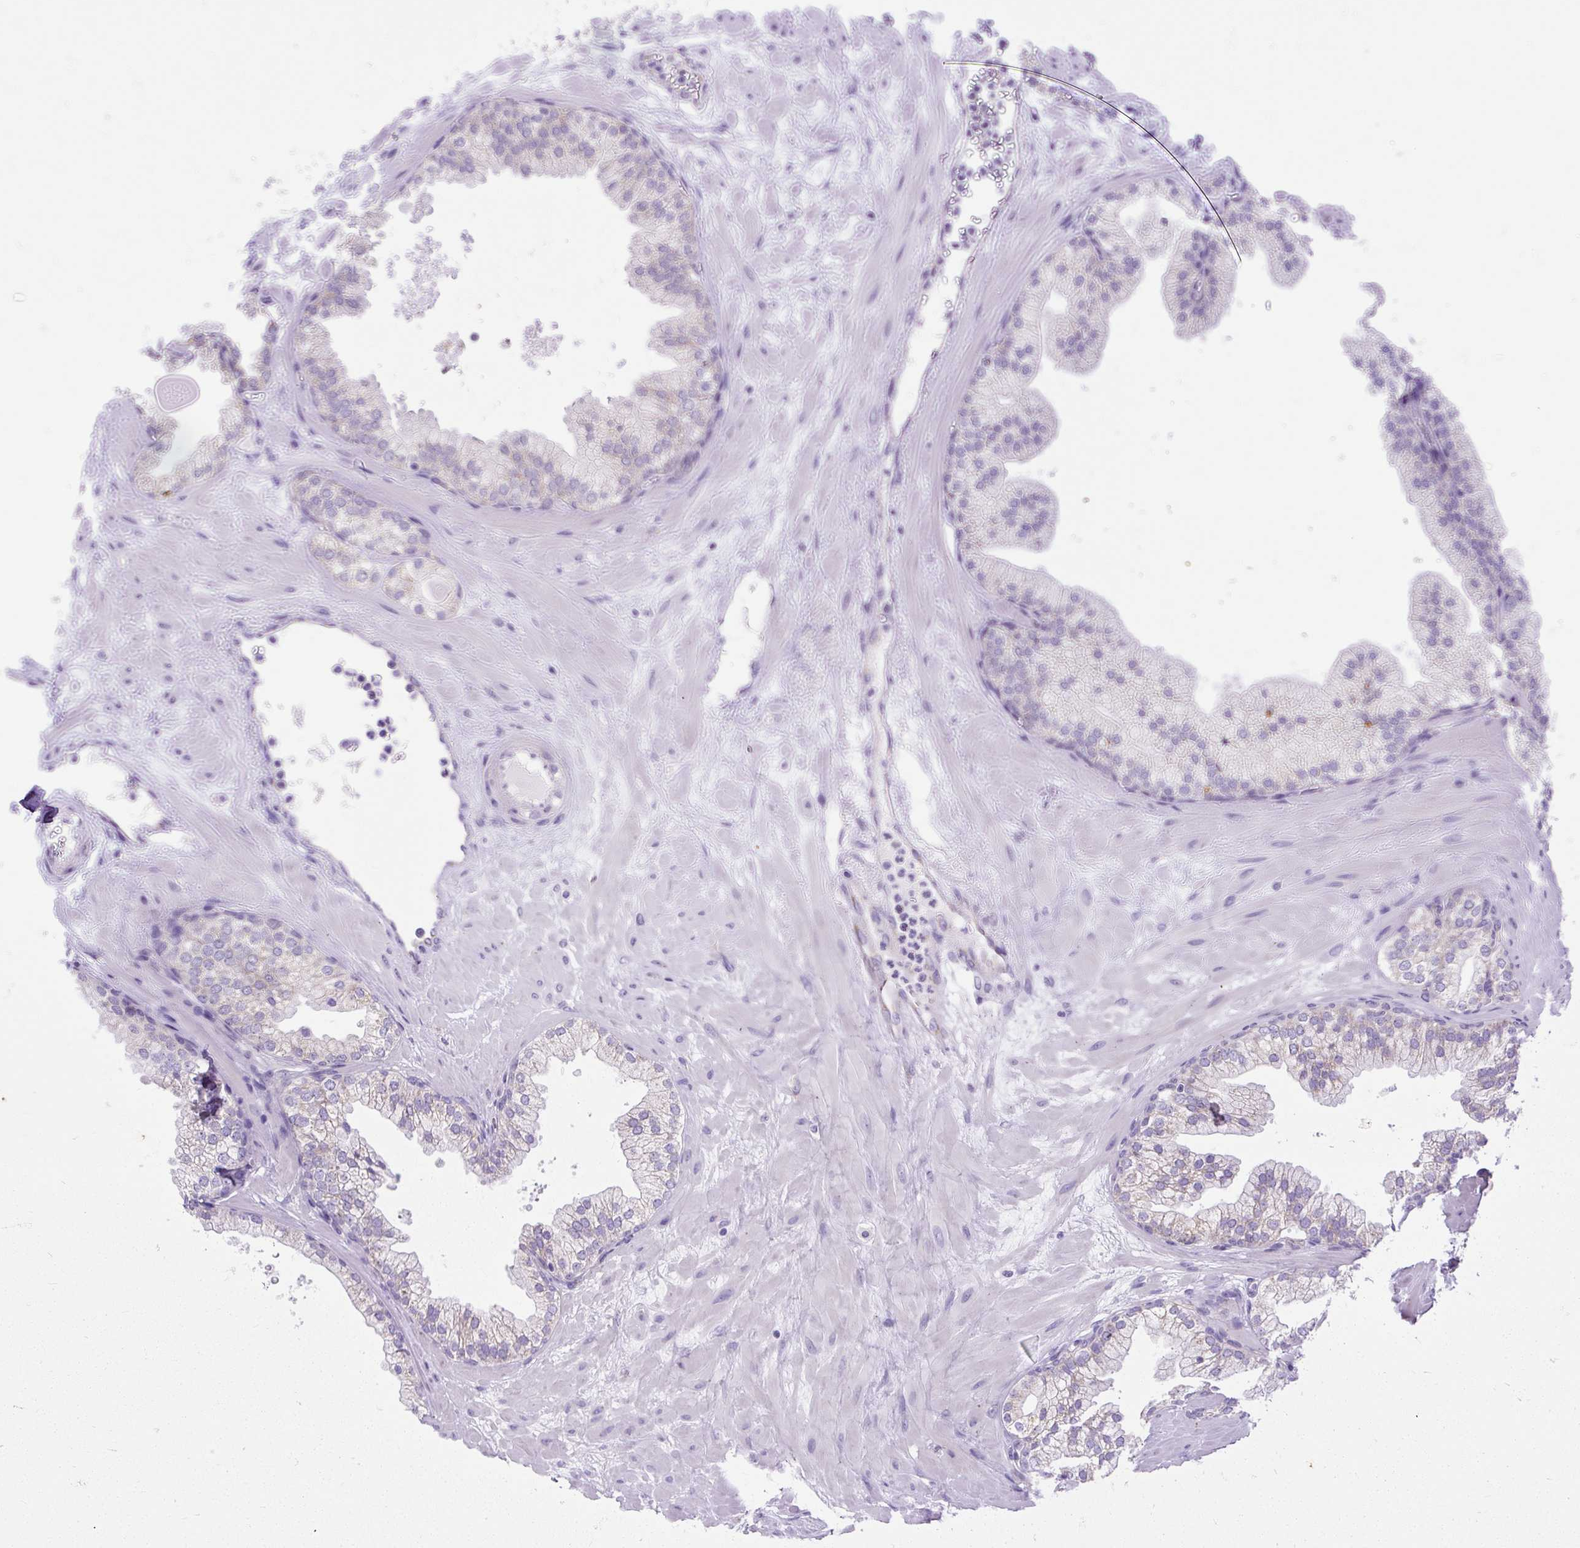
{"staining": {"intensity": "weak", "quantity": "<25%", "location": "cytoplasmic/membranous"}, "tissue": "prostate", "cell_type": "Glandular cells", "image_type": "normal", "snomed": [{"axis": "morphology", "description": "Normal tissue, NOS"}, {"axis": "topography", "description": "Prostate"}, {"axis": "topography", "description": "Peripheral nerve tissue"}], "caption": "IHC image of benign prostate stained for a protein (brown), which displays no expression in glandular cells. (Stains: DAB immunohistochemistry (IHC) with hematoxylin counter stain, Microscopy: brightfield microscopy at high magnification).", "gene": "SYBU", "patient": {"sex": "male", "age": 61}}